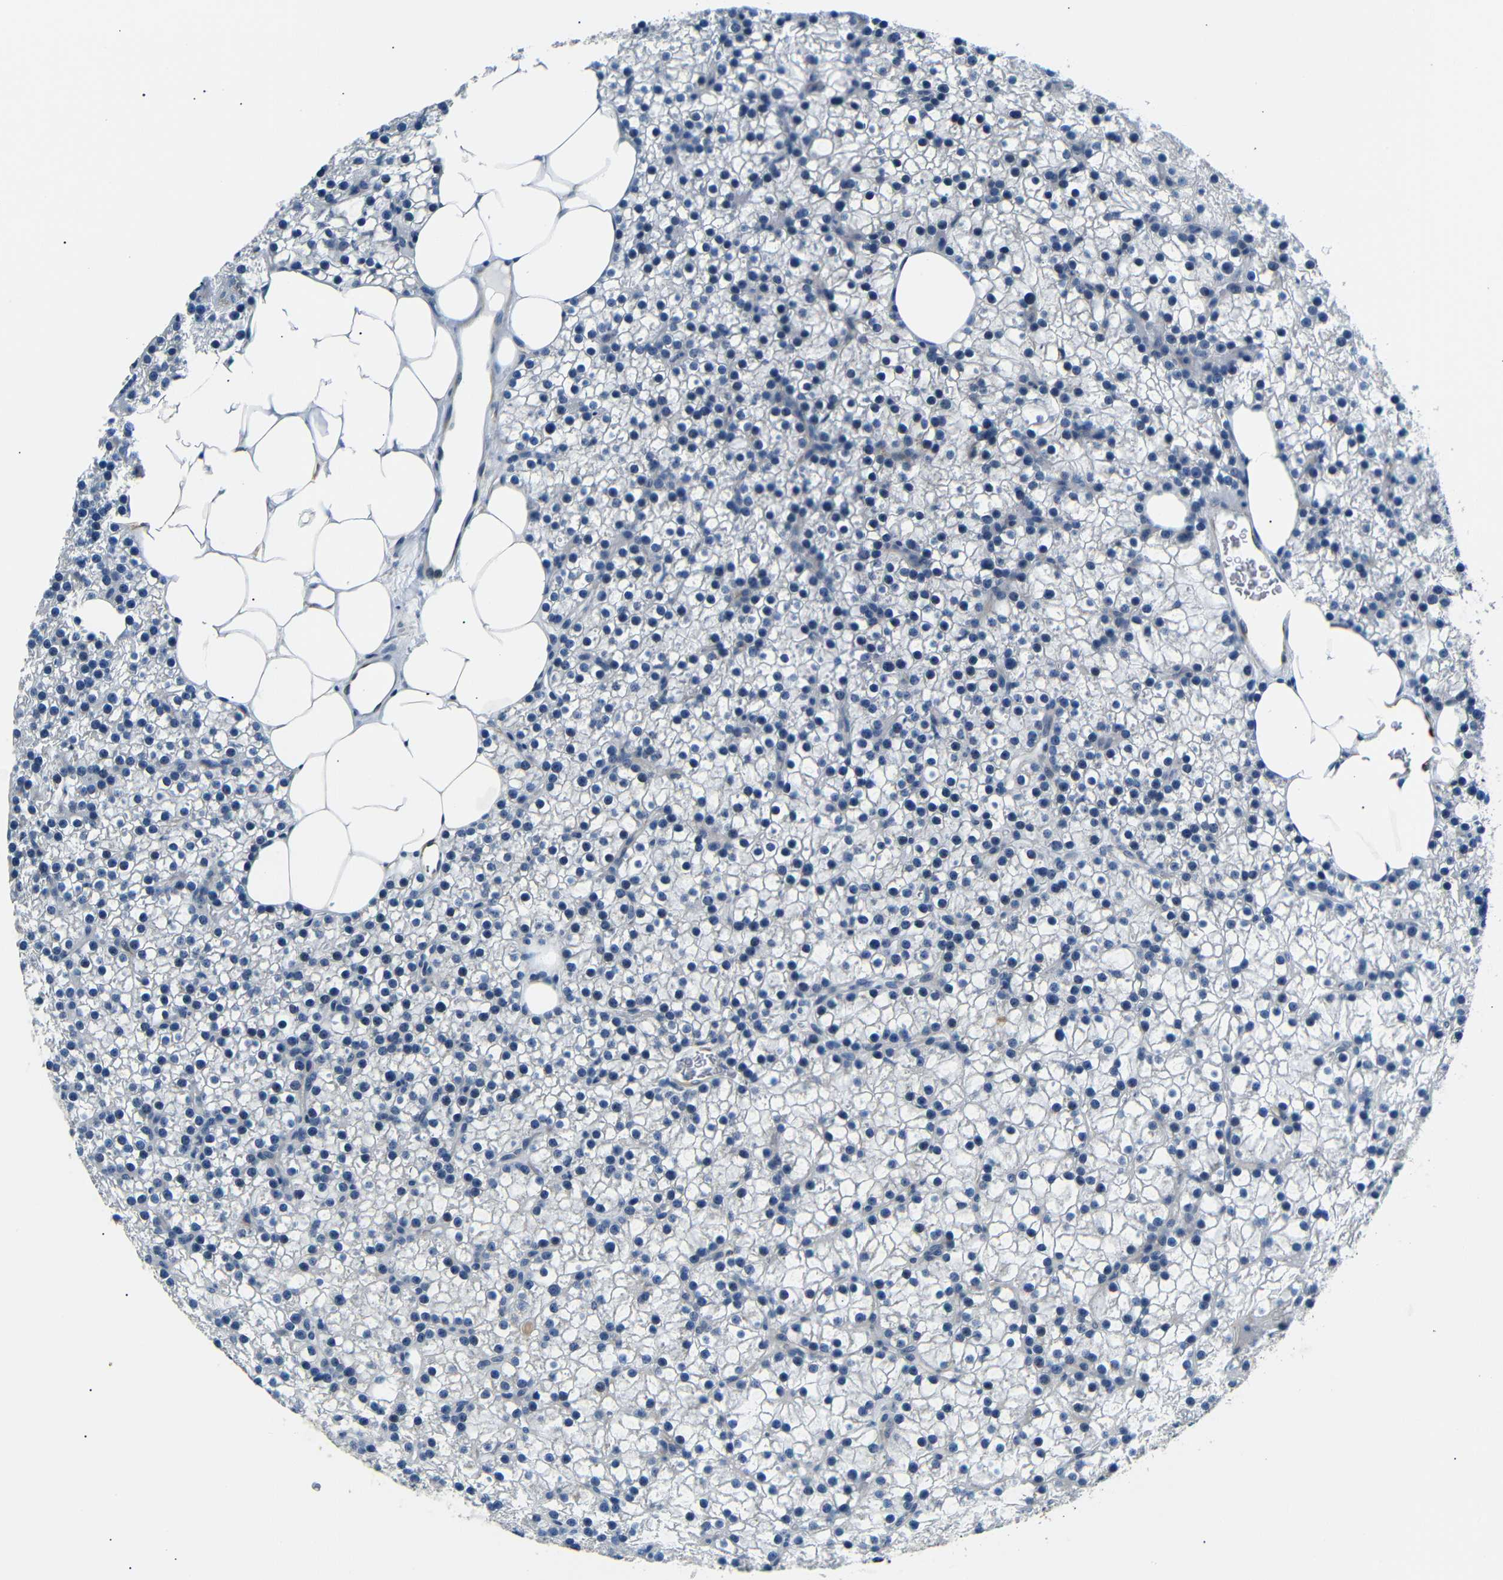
{"staining": {"intensity": "negative", "quantity": "none", "location": "none"}, "tissue": "parathyroid gland", "cell_type": "Glandular cells", "image_type": "normal", "snomed": [{"axis": "morphology", "description": "Normal tissue, NOS"}, {"axis": "morphology", "description": "Adenoma, NOS"}, {"axis": "topography", "description": "Parathyroid gland"}], "caption": "Photomicrograph shows no protein expression in glandular cells of benign parathyroid gland.", "gene": "TAFA1", "patient": {"sex": "female", "age": 70}}